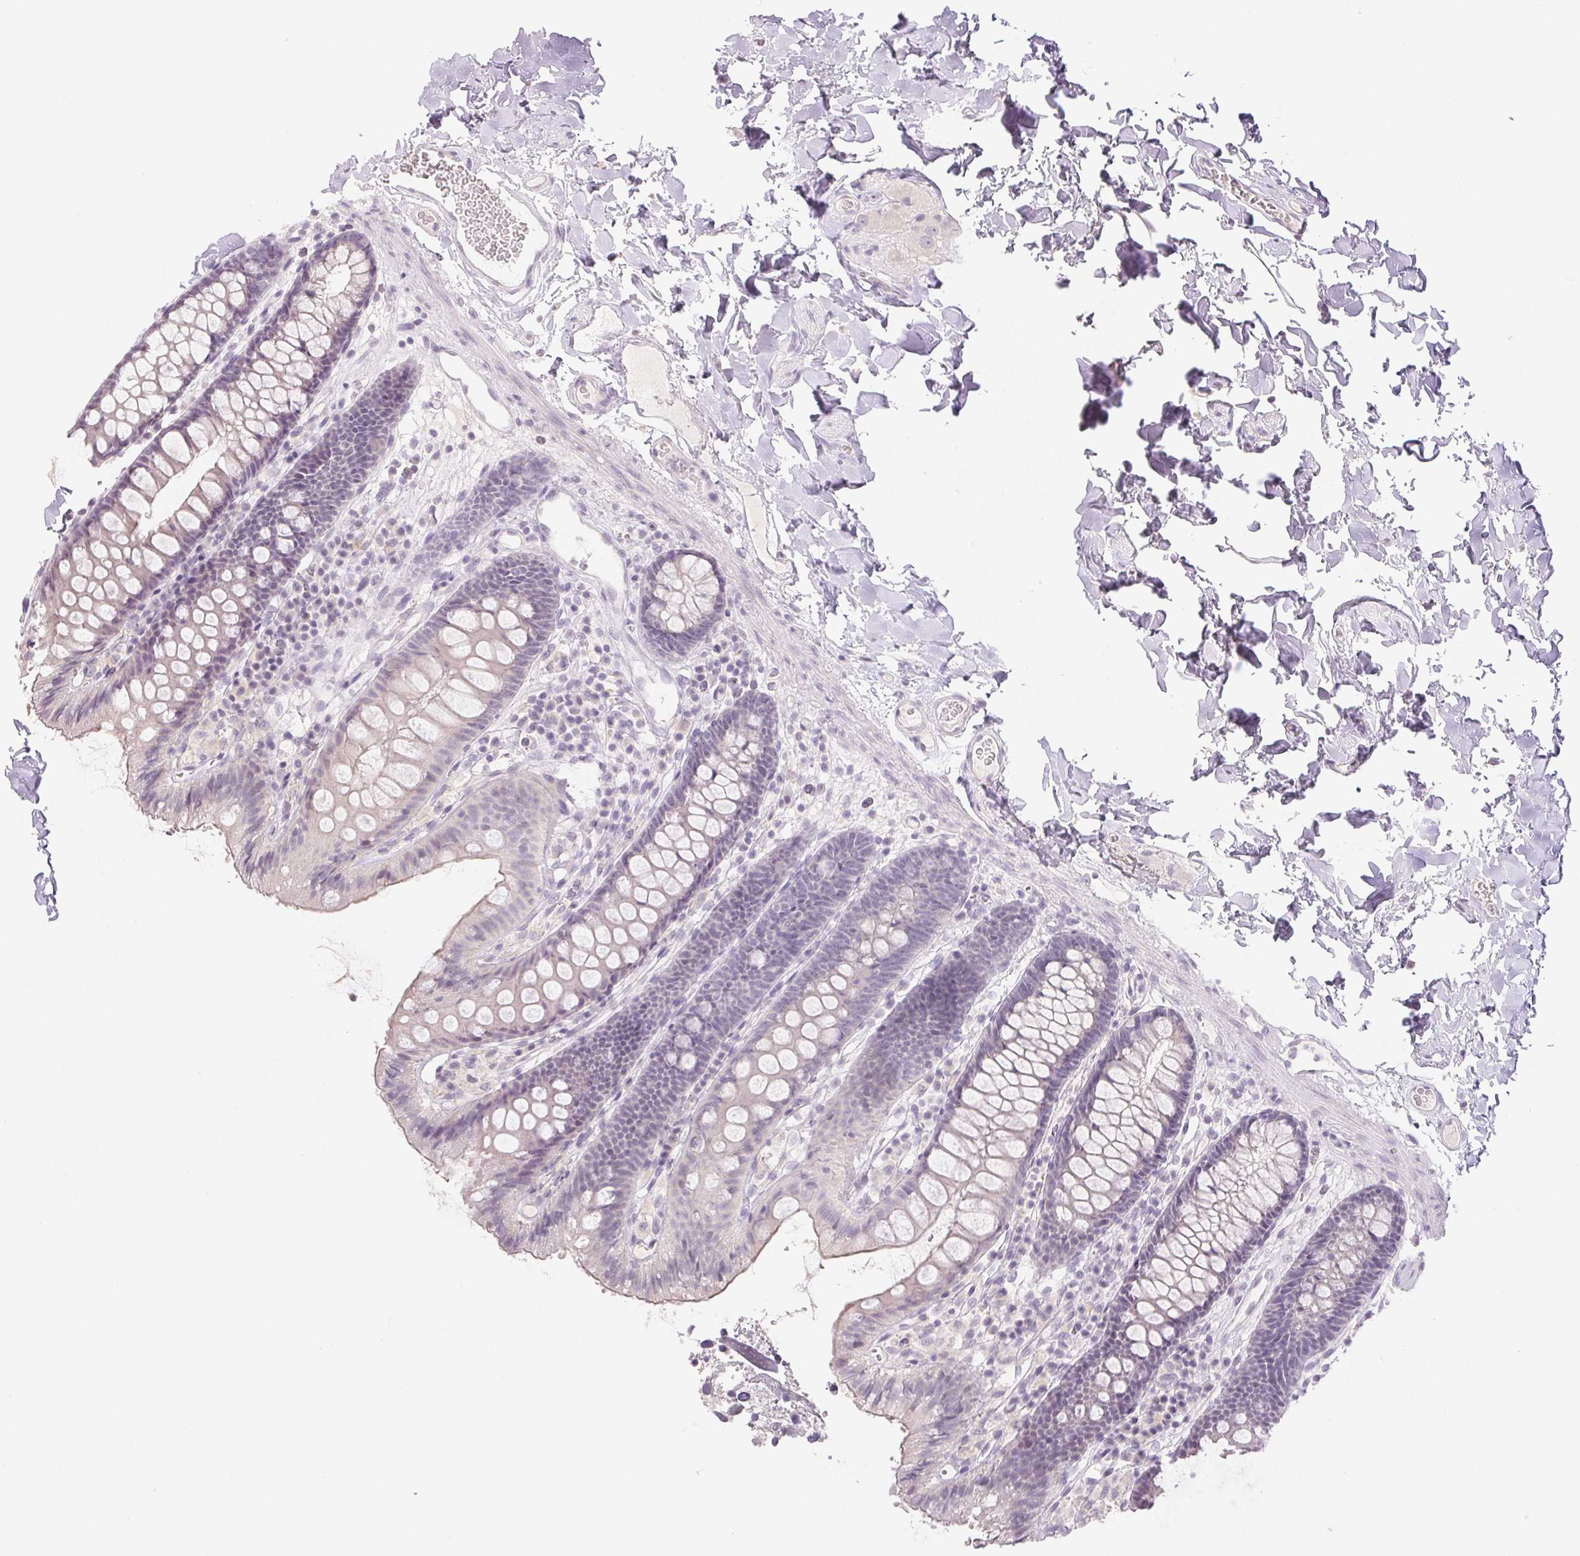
{"staining": {"intensity": "negative", "quantity": "none", "location": "none"}, "tissue": "colon", "cell_type": "Endothelial cells", "image_type": "normal", "snomed": [{"axis": "morphology", "description": "Normal tissue, NOS"}, {"axis": "topography", "description": "Colon"}], "caption": "Colon was stained to show a protein in brown. There is no significant expression in endothelial cells. (Brightfield microscopy of DAB immunohistochemistry (IHC) at high magnification).", "gene": "PI3", "patient": {"sex": "male", "age": 84}}